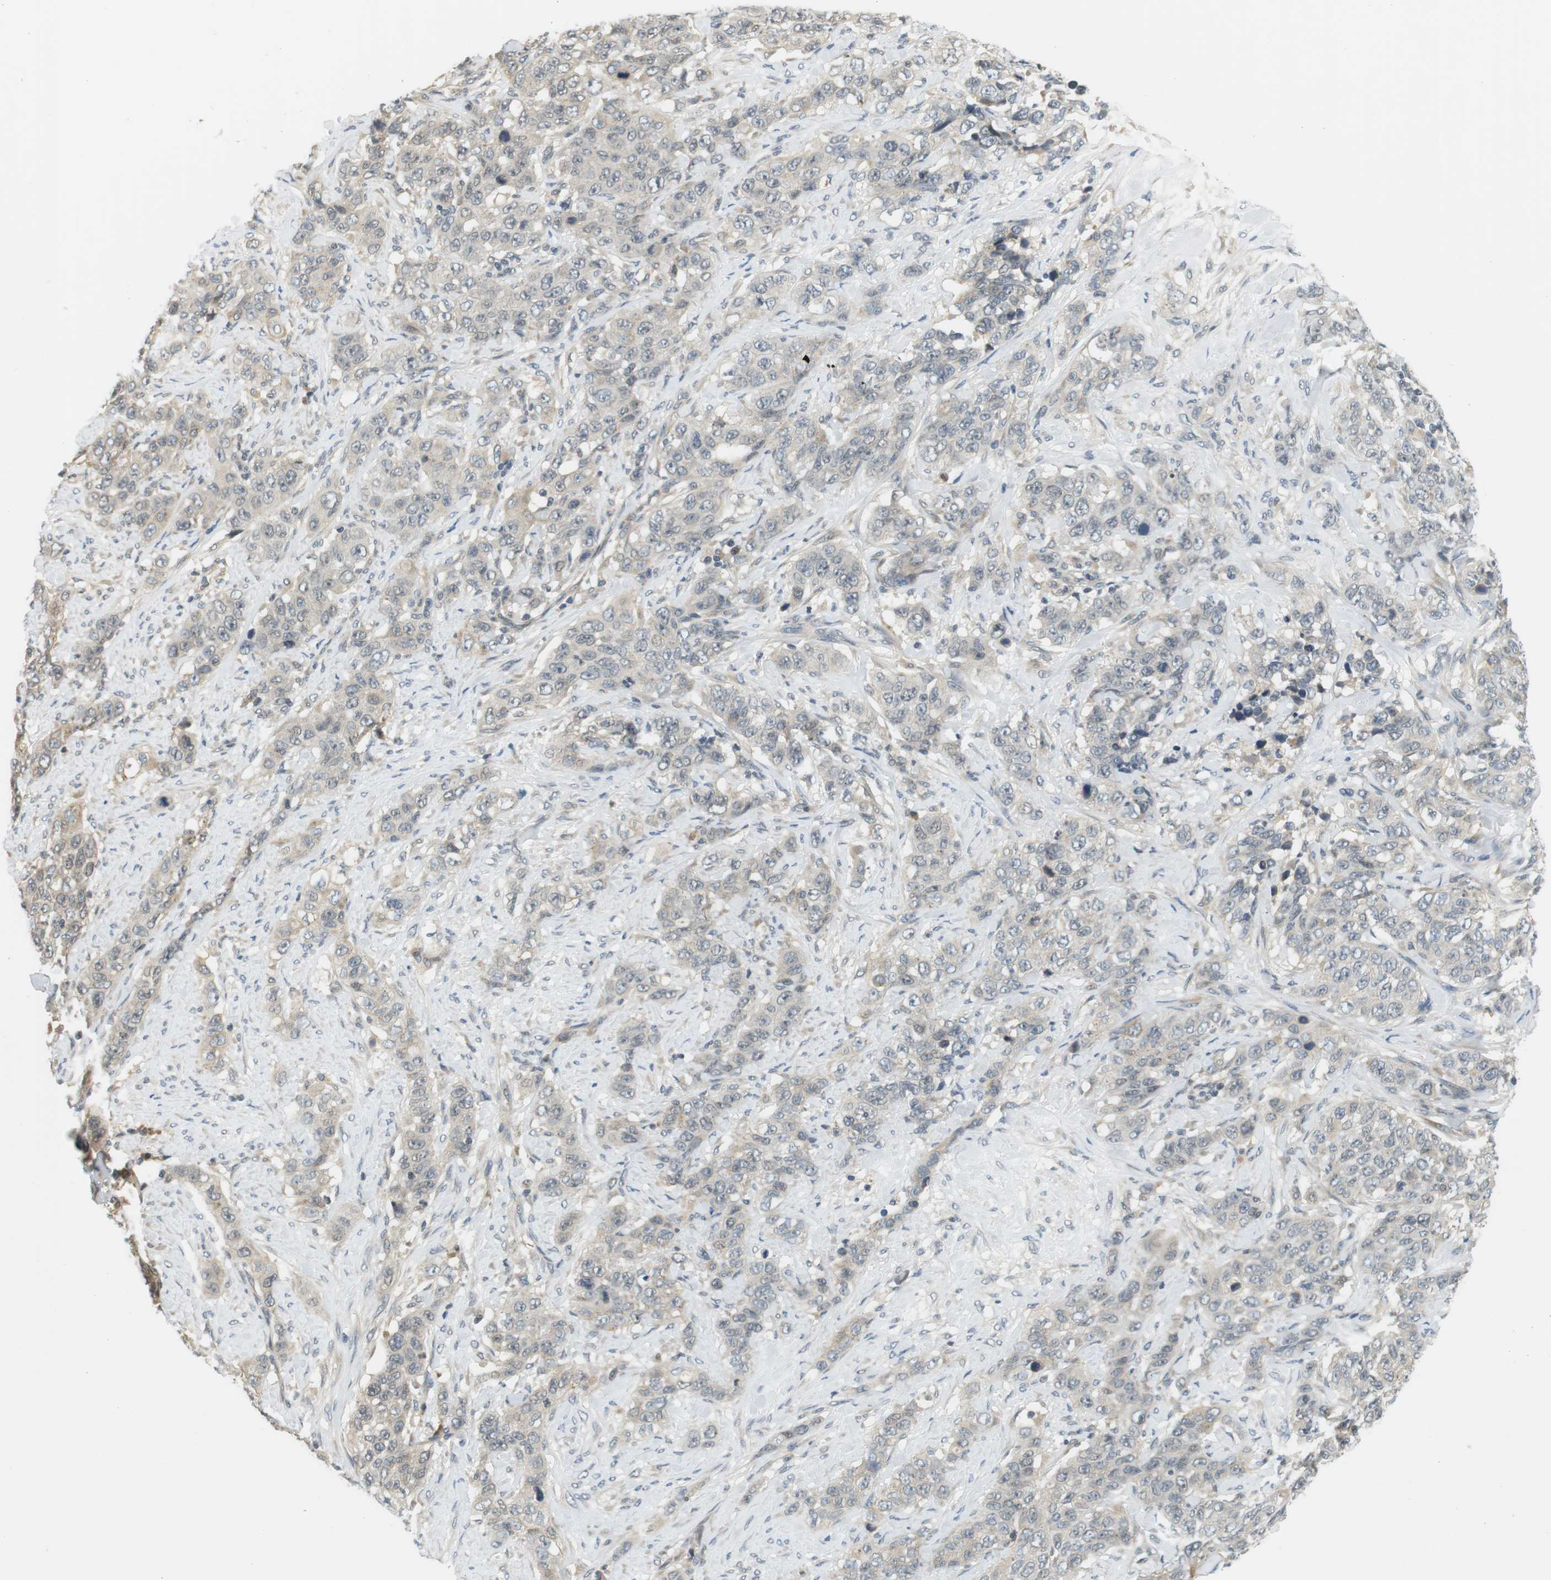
{"staining": {"intensity": "negative", "quantity": "none", "location": "none"}, "tissue": "stomach cancer", "cell_type": "Tumor cells", "image_type": "cancer", "snomed": [{"axis": "morphology", "description": "Adenocarcinoma, NOS"}, {"axis": "topography", "description": "Stomach"}], "caption": "This is an IHC image of stomach adenocarcinoma. There is no expression in tumor cells.", "gene": "WNT7A", "patient": {"sex": "male", "age": 48}}